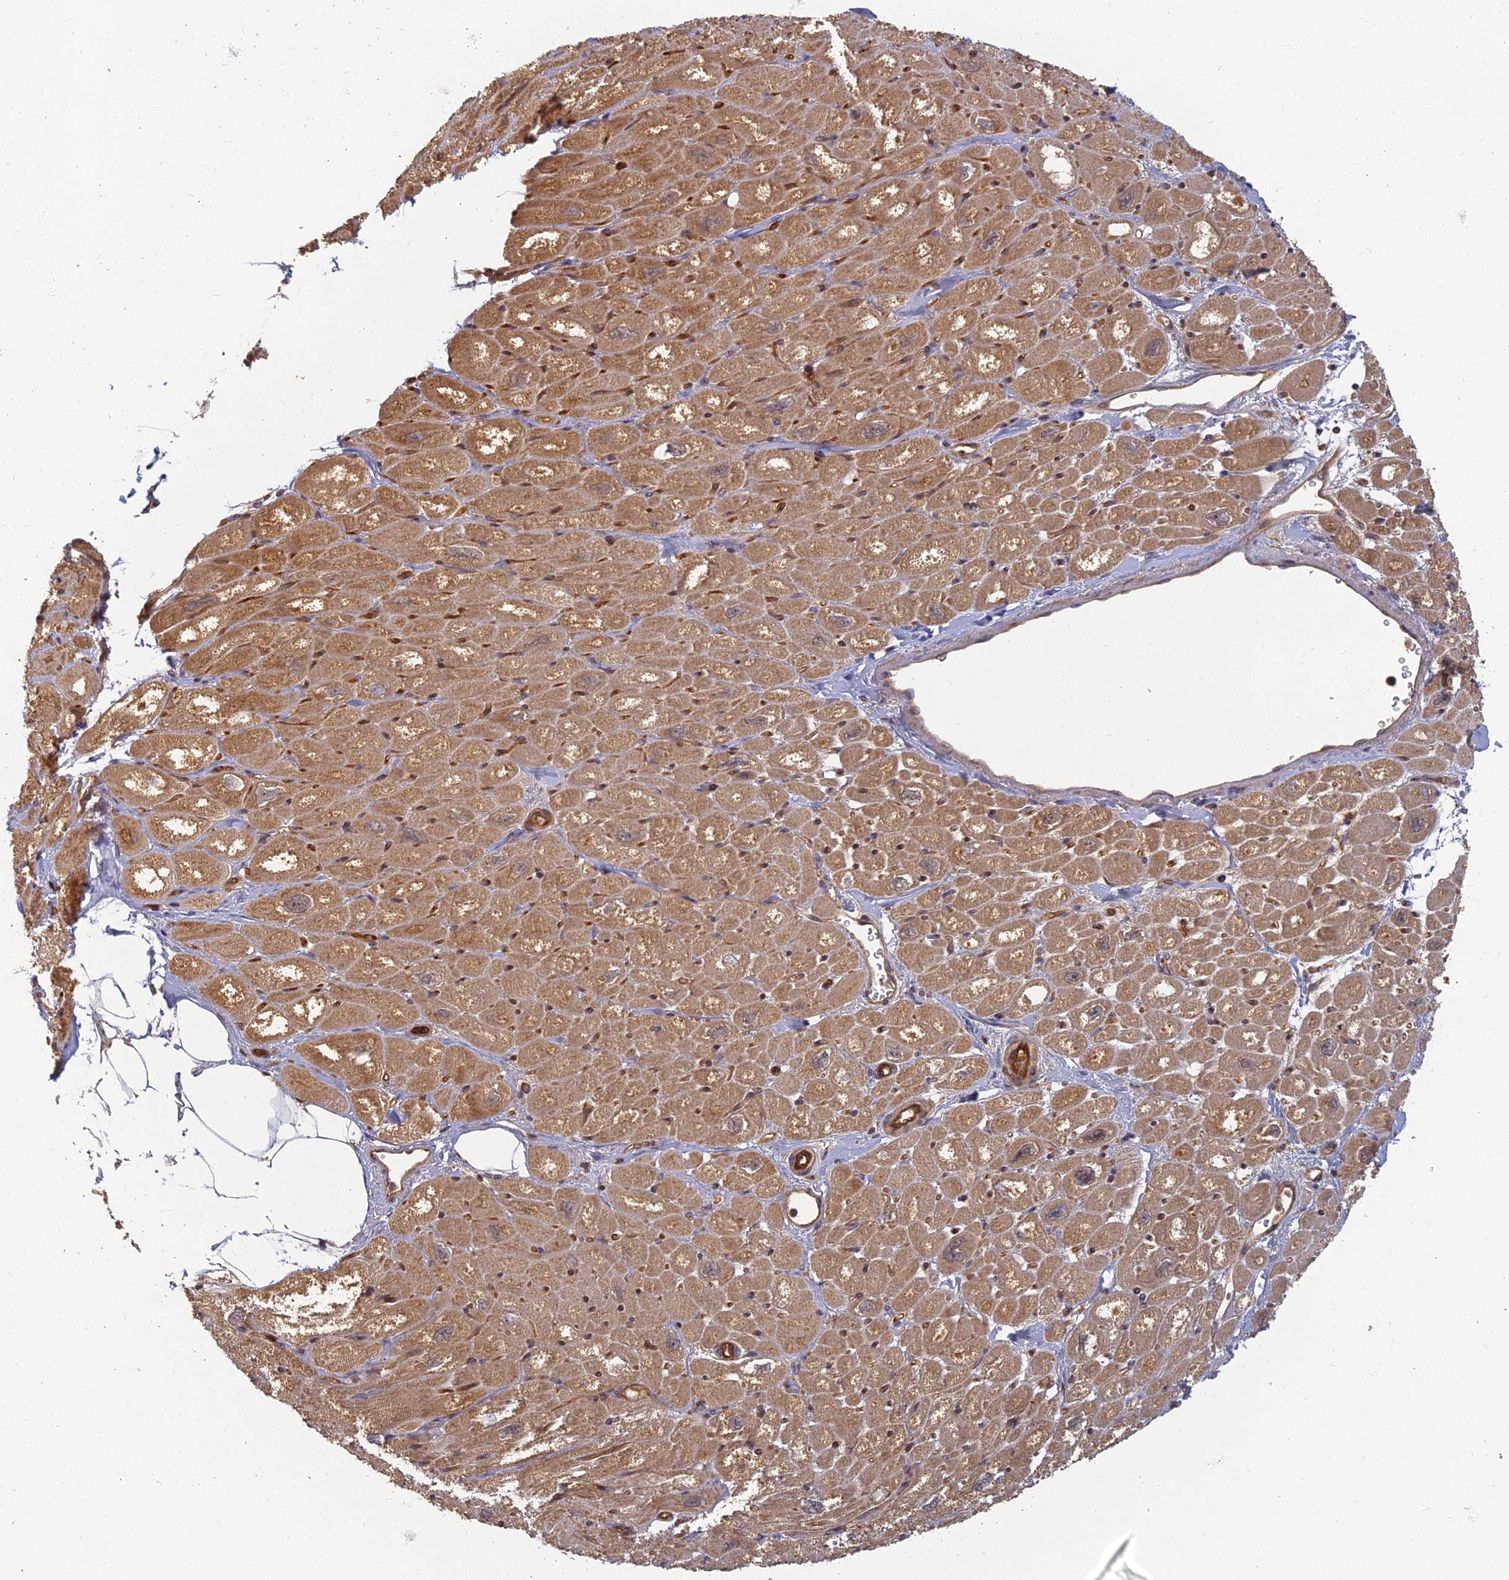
{"staining": {"intensity": "moderate", "quantity": "25%-75%", "location": "cytoplasmic/membranous"}, "tissue": "heart muscle", "cell_type": "Cardiomyocytes", "image_type": "normal", "snomed": [{"axis": "morphology", "description": "Normal tissue, NOS"}, {"axis": "topography", "description": "Heart"}], "caption": "Heart muscle stained with a brown dye exhibits moderate cytoplasmic/membranous positive expression in about 25%-75% of cardiomyocytes.", "gene": "INO80D", "patient": {"sex": "male", "age": 50}}